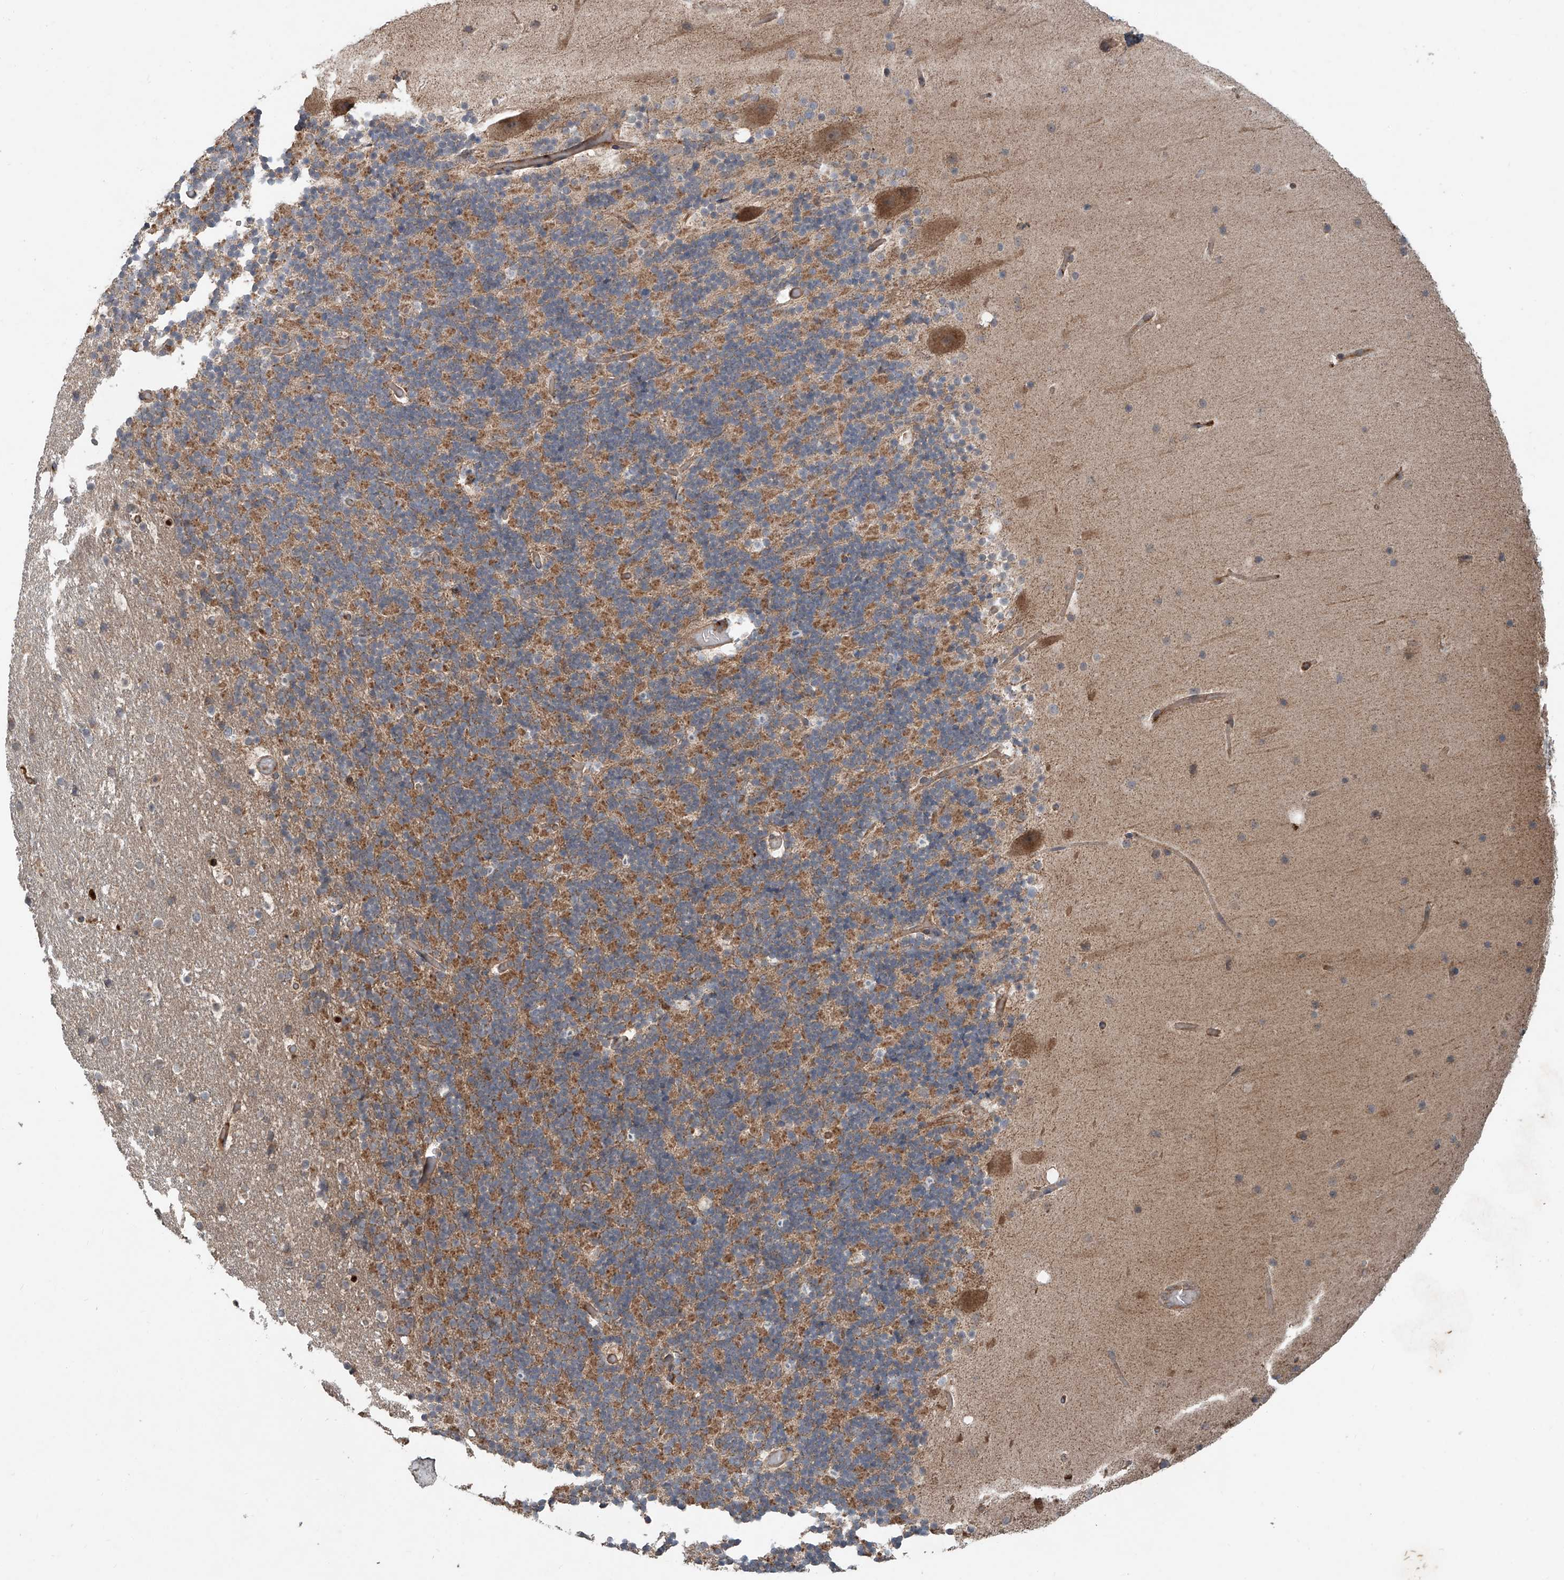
{"staining": {"intensity": "moderate", "quantity": "25%-75%", "location": "cytoplasmic/membranous"}, "tissue": "cerebellum", "cell_type": "Cells in granular layer", "image_type": "normal", "snomed": [{"axis": "morphology", "description": "Normal tissue, NOS"}, {"axis": "topography", "description": "Cerebellum"}], "caption": "This is a histology image of immunohistochemistry staining of benign cerebellum, which shows moderate staining in the cytoplasmic/membranous of cells in granular layer.", "gene": "ADAM23", "patient": {"sex": "male", "age": 57}}